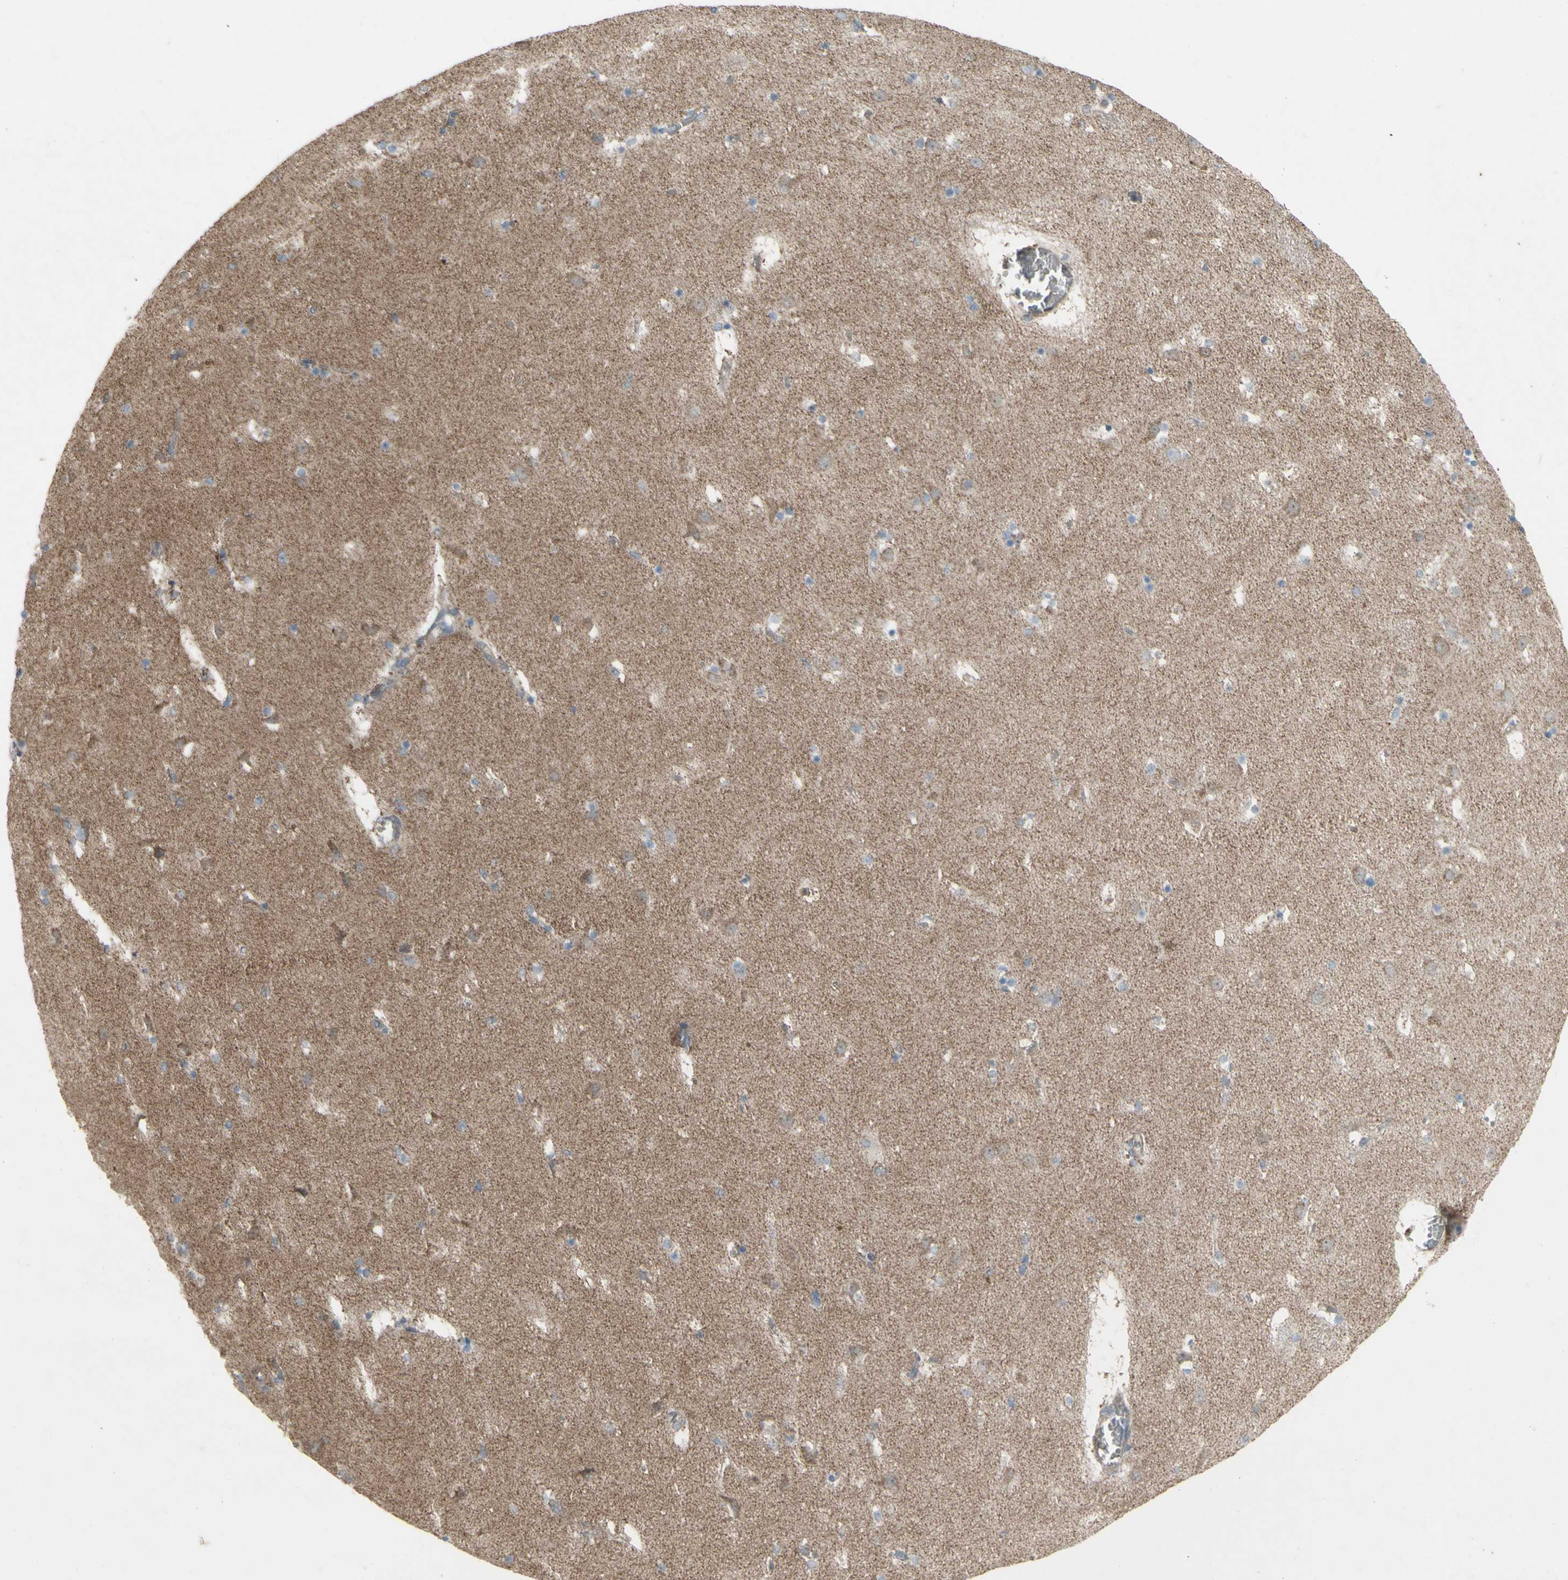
{"staining": {"intensity": "negative", "quantity": "none", "location": "none"}, "tissue": "caudate", "cell_type": "Glial cells", "image_type": "normal", "snomed": [{"axis": "morphology", "description": "Normal tissue, NOS"}, {"axis": "topography", "description": "Lateral ventricle wall"}], "caption": "This photomicrograph is of normal caudate stained with immunohistochemistry to label a protein in brown with the nuclei are counter-stained blue. There is no staining in glial cells. (Brightfield microscopy of DAB IHC at high magnification).", "gene": "SHC1", "patient": {"sex": "male", "age": 45}}